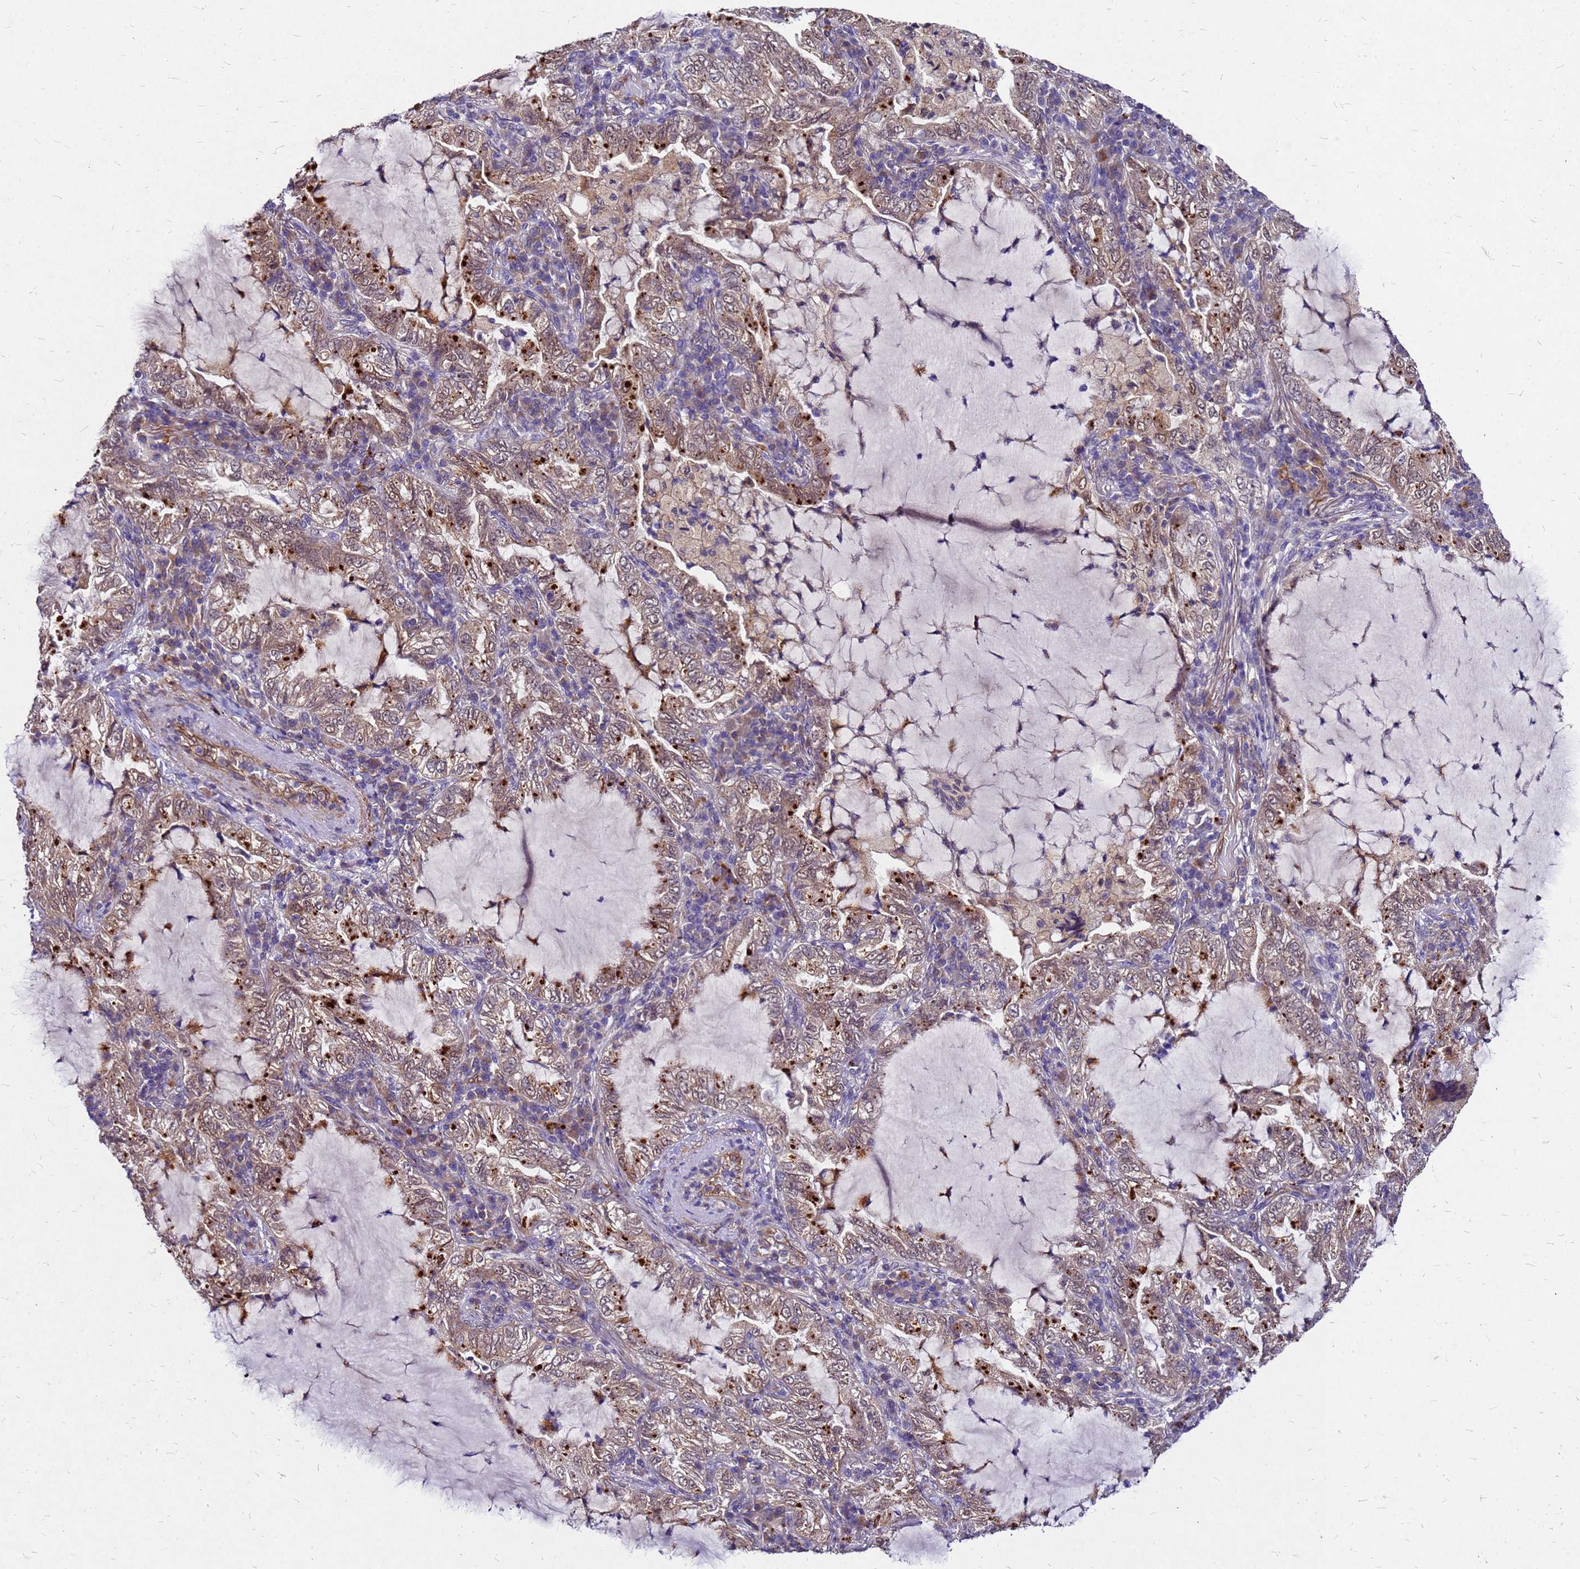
{"staining": {"intensity": "moderate", "quantity": "25%-75%", "location": "cytoplasmic/membranous"}, "tissue": "lung cancer", "cell_type": "Tumor cells", "image_type": "cancer", "snomed": [{"axis": "morphology", "description": "Adenocarcinoma, NOS"}, {"axis": "topography", "description": "Lung"}], "caption": "Tumor cells exhibit medium levels of moderate cytoplasmic/membranous staining in approximately 25%-75% of cells in lung adenocarcinoma. Immunohistochemistry stains the protein in brown and the nuclei are stained blue.", "gene": "DUSP23", "patient": {"sex": "female", "age": 73}}